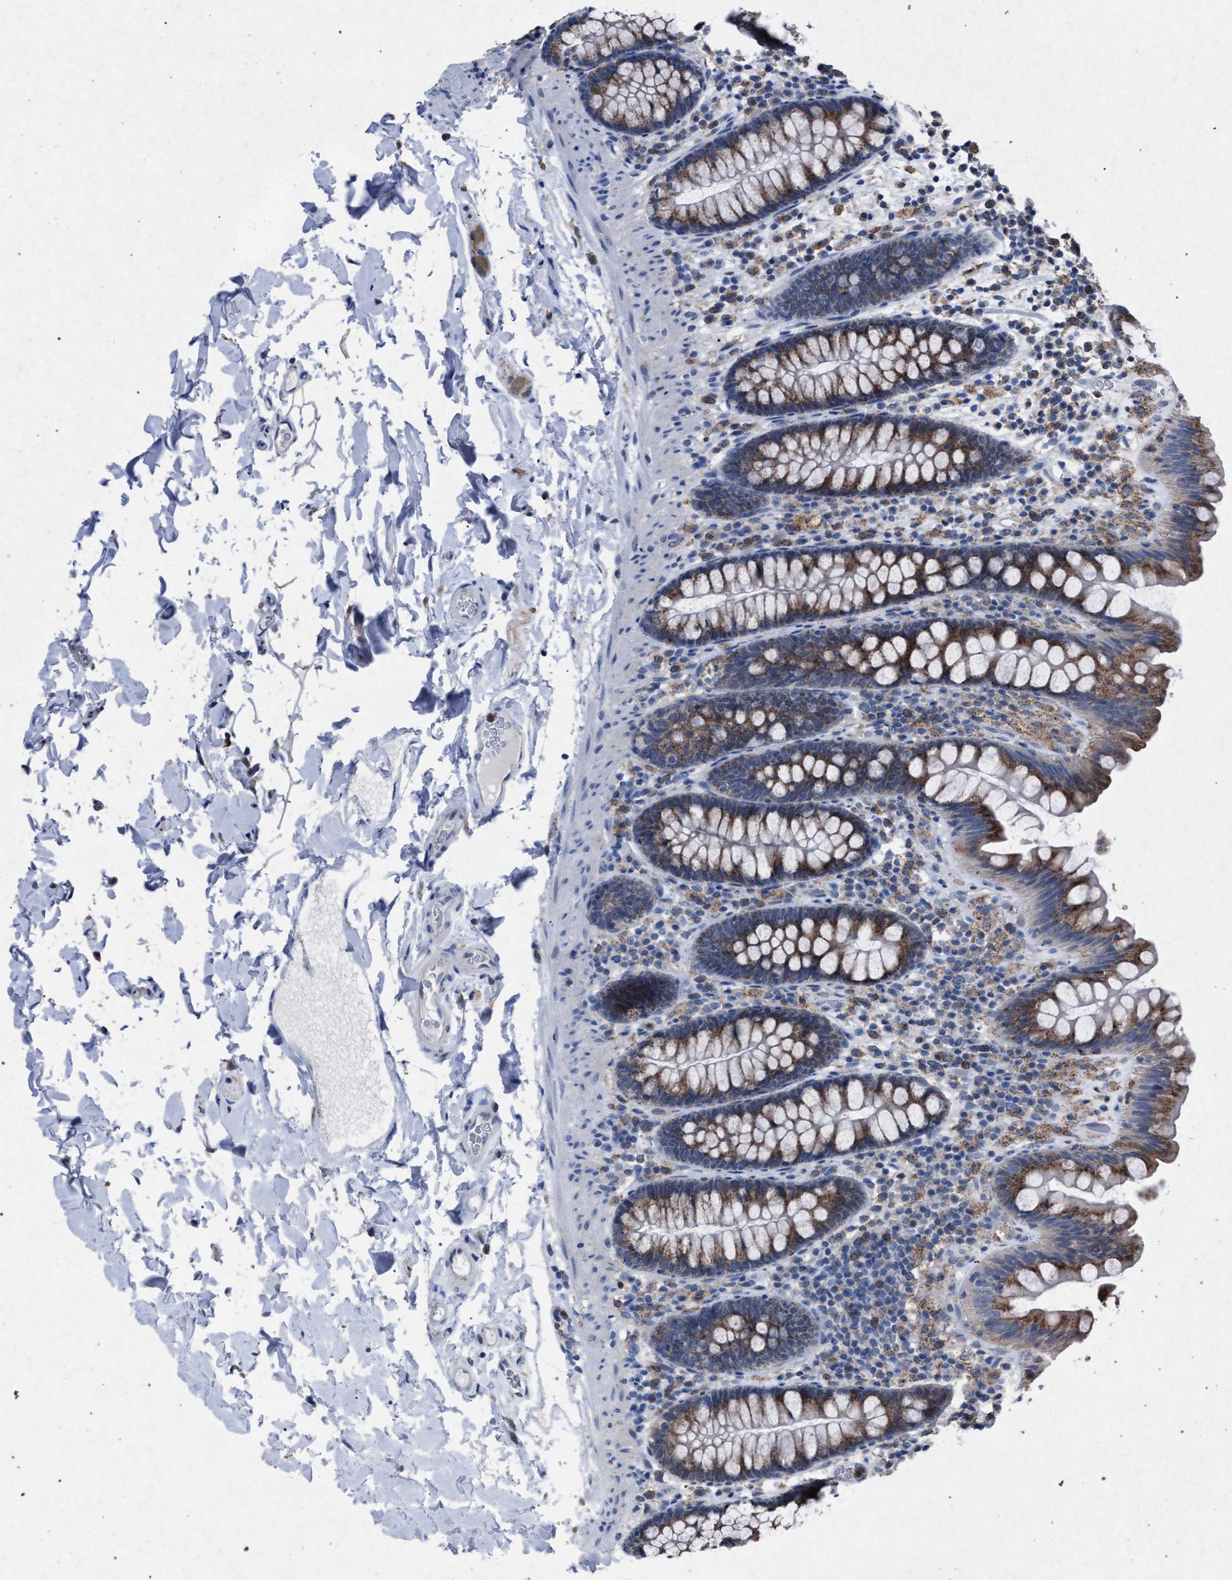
{"staining": {"intensity": "negative", "quantity": "none", "location": "none"}, "tissue": "colon", "cell_type": "Endothelial cells", "image_type": "normal", "snomed": [{"axis": "morphology", "description": "Normal tissue, NOS"}, {"axis": "topography", "description": "Colon"}], "caption": "Endothelial cells are negative for brown protein staining in benign colon. (IHC, brightfield microscopy, high magnification).", "gene": "HSD17B4", "patient": {"sex": "female", "age": 80}}